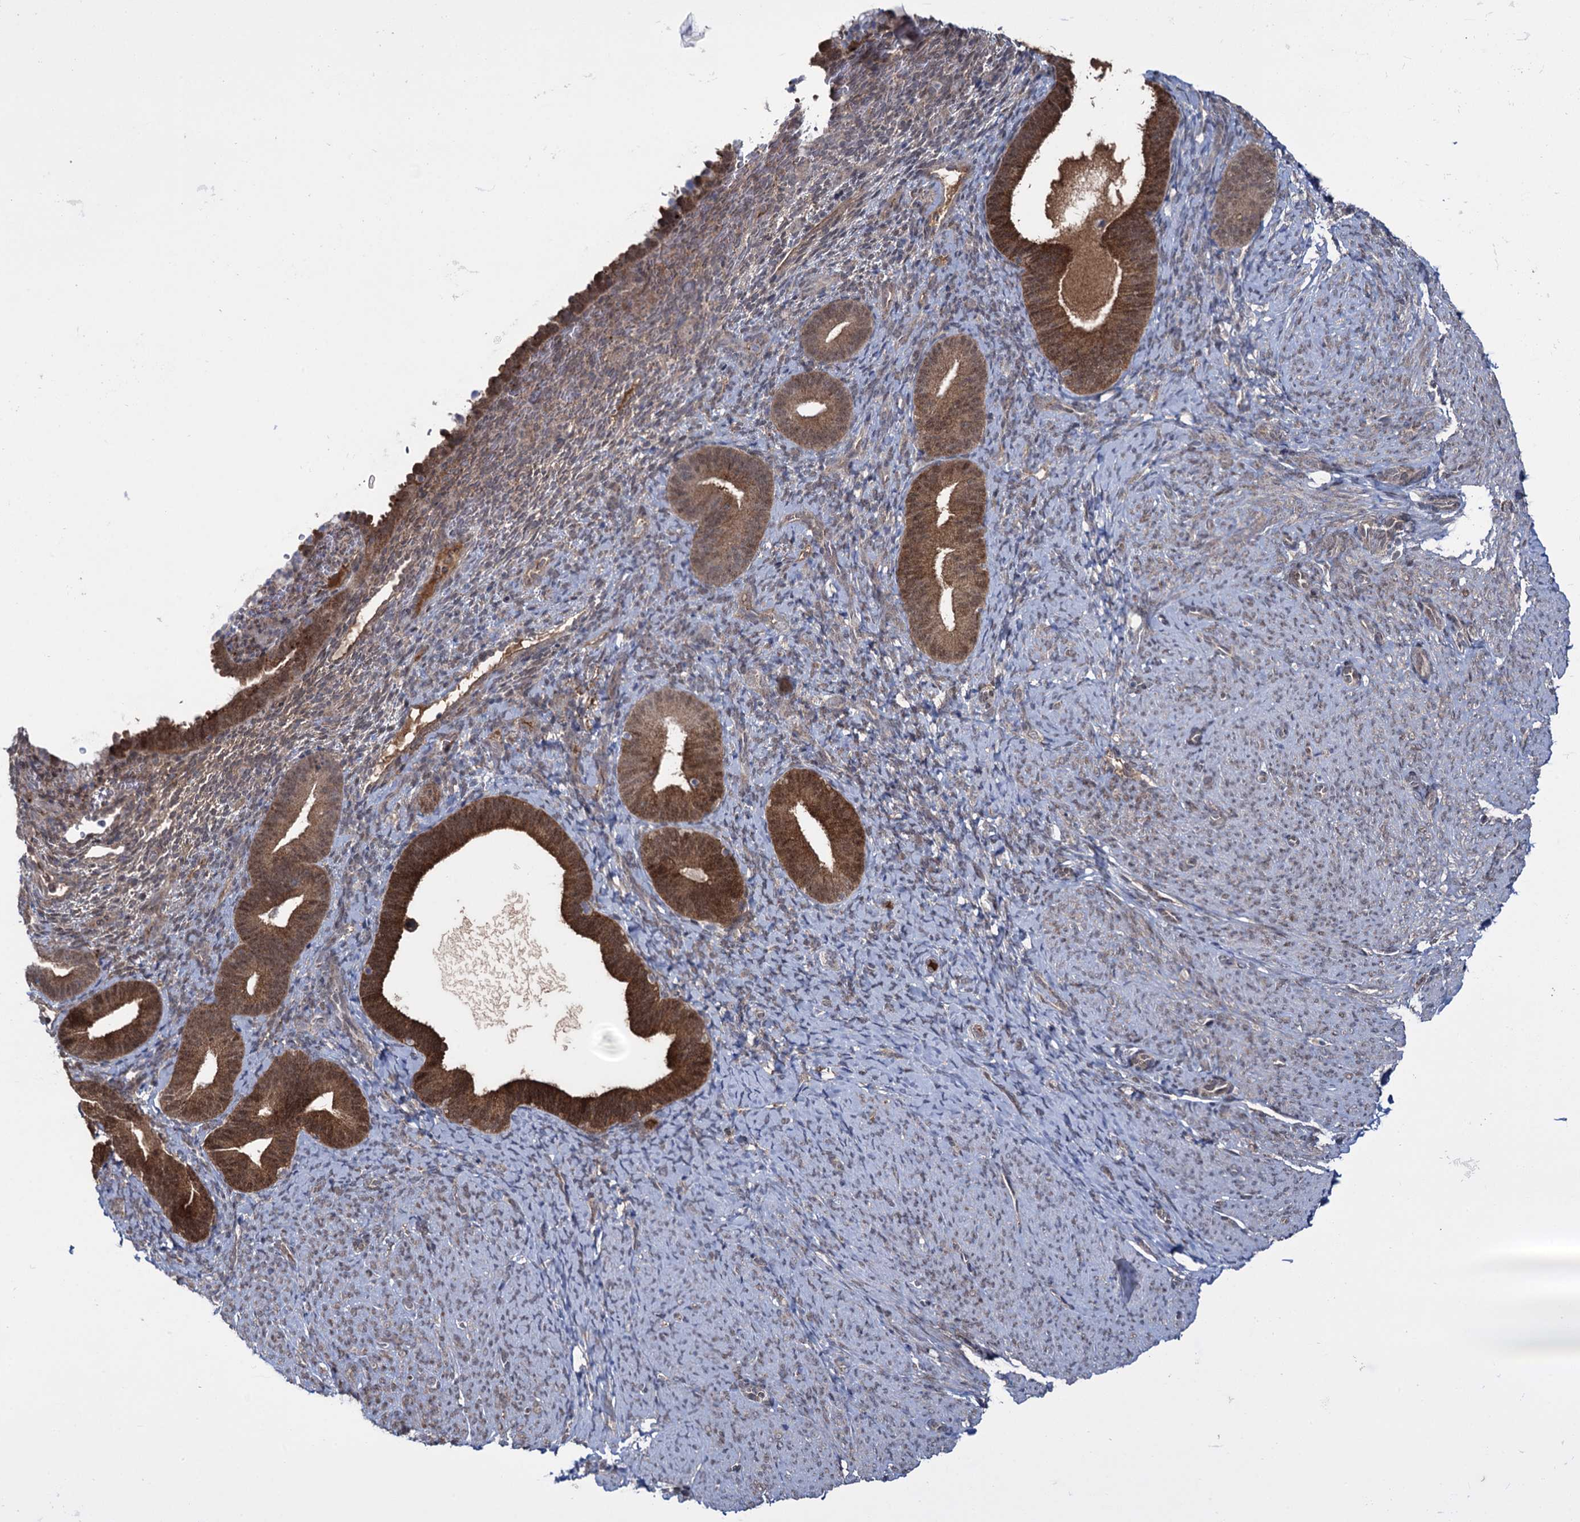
{"staining": {"intensity": "weak", "quantity": "<25%", "location": "cytoplasmic/membranous"}, "tissue": "endometrium", "cell_type": "Cells in endometrial stroma", "image_type": "normal", "snomed": [{"axis": "morphology", "description": "Normal tissue, NOS"}, {"axis": "topography", "description": "Endometrium"}], "caption": "Immunohistochemical staining of benign human endometrium displays no significant staining in cells in endometrial stroma. Brightfield microscopy of immunohistochemistry stained with DAB (3,3'-diaminobenzidine) (brown) and hematoxylin (blue), captured at high magnification.", "gene": "GLO1", "patient": {"sex": "female", "age": 65}}